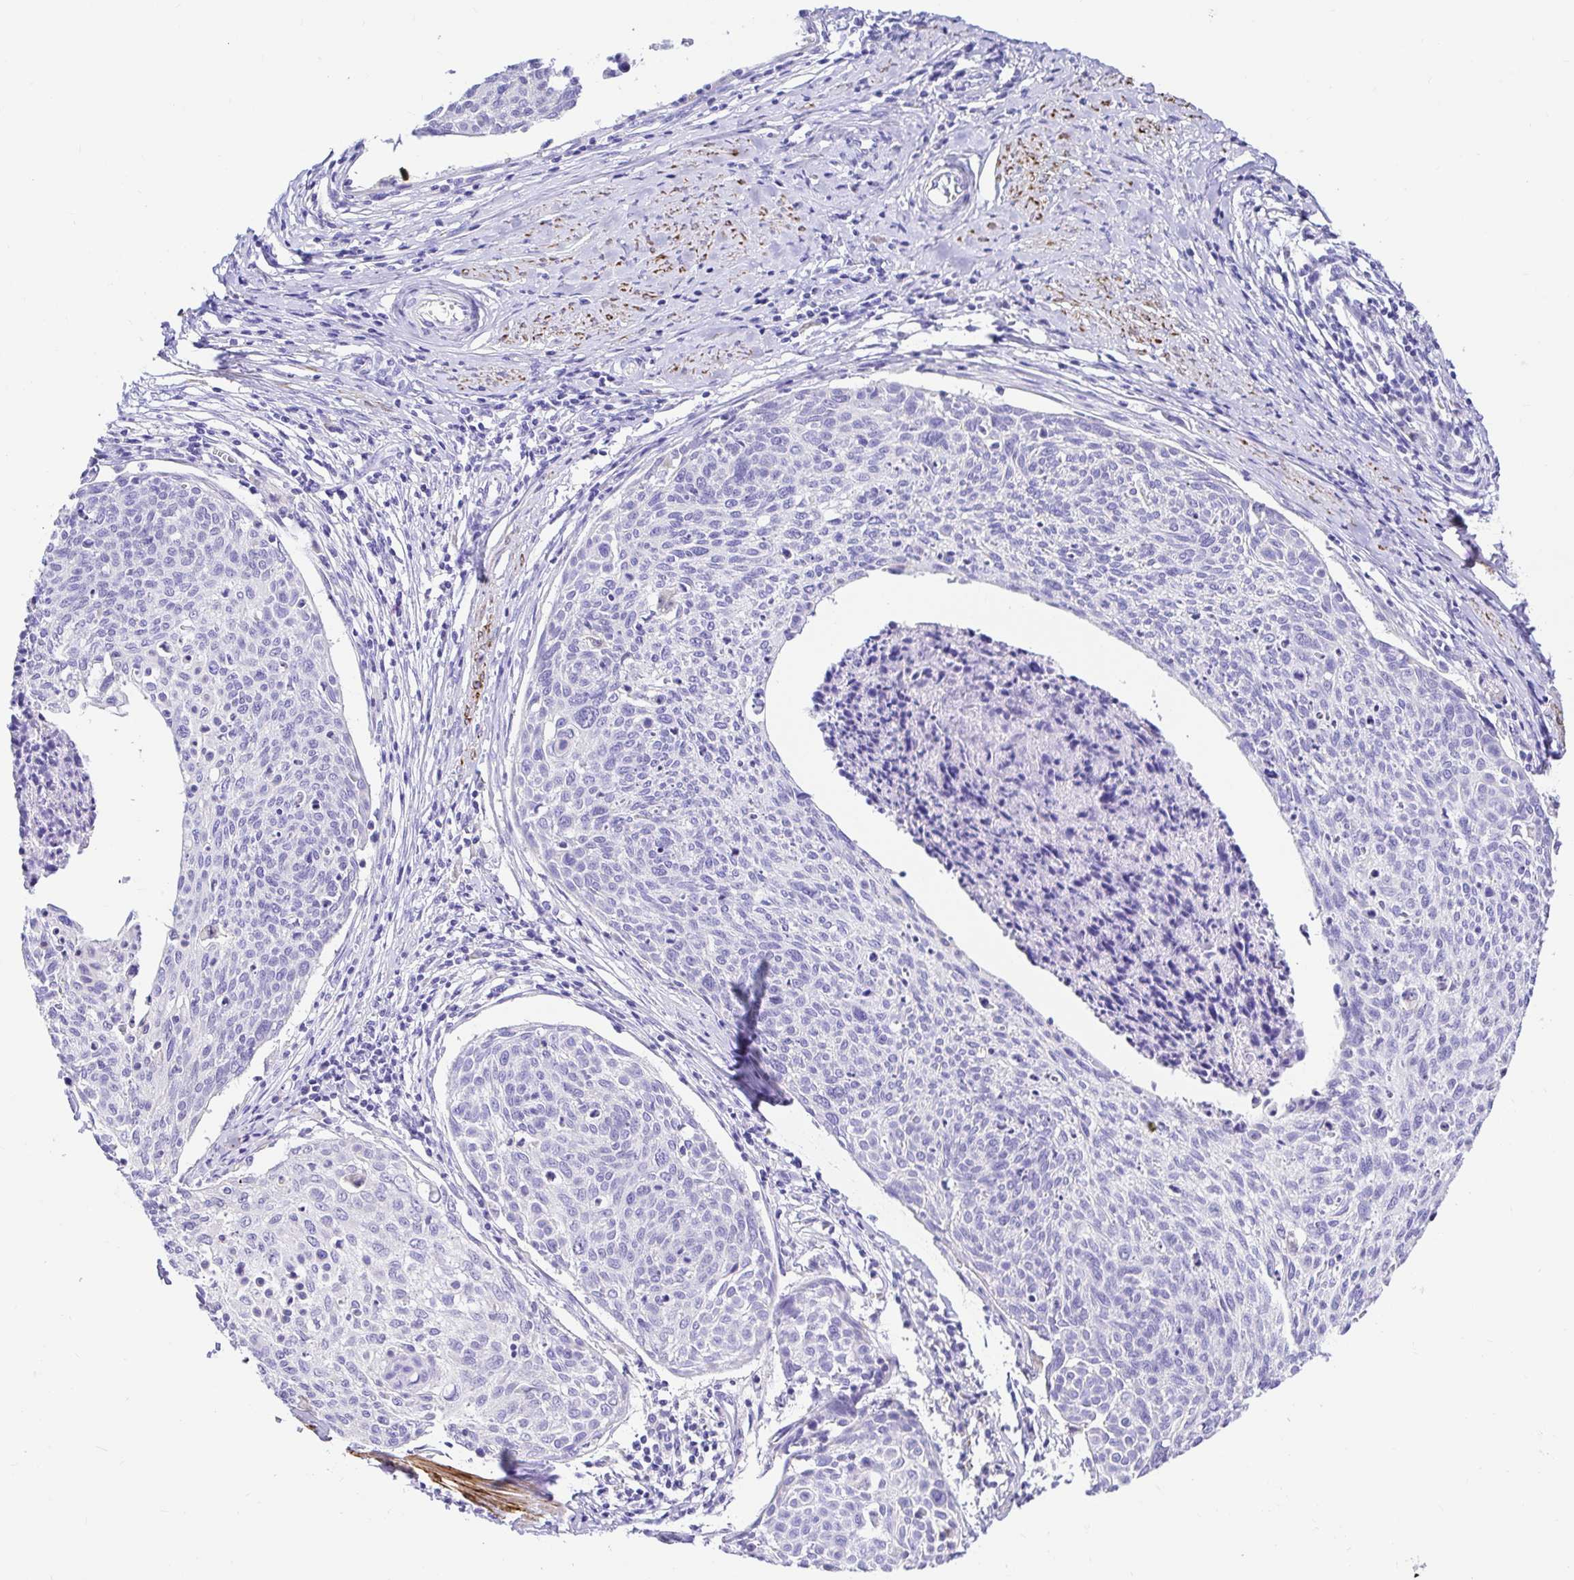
{"staining": {"intensity": "negative", "quantity": "none", "location": "none"}, "tissue": "cervical cancer", "cell_type": "Tumor cells", "image_type": "cancer", "snomed": [{"axis": "morphology", "description": "Squamous cell carcinoma, NOS"}, {"axis": "topography", "description": "Cervix"}], "caption": "Tumor cells are negative for brown protein staining in cervical cancer.", "gene": "BACE2", "patient": {"sex": "female", "age": 49}}